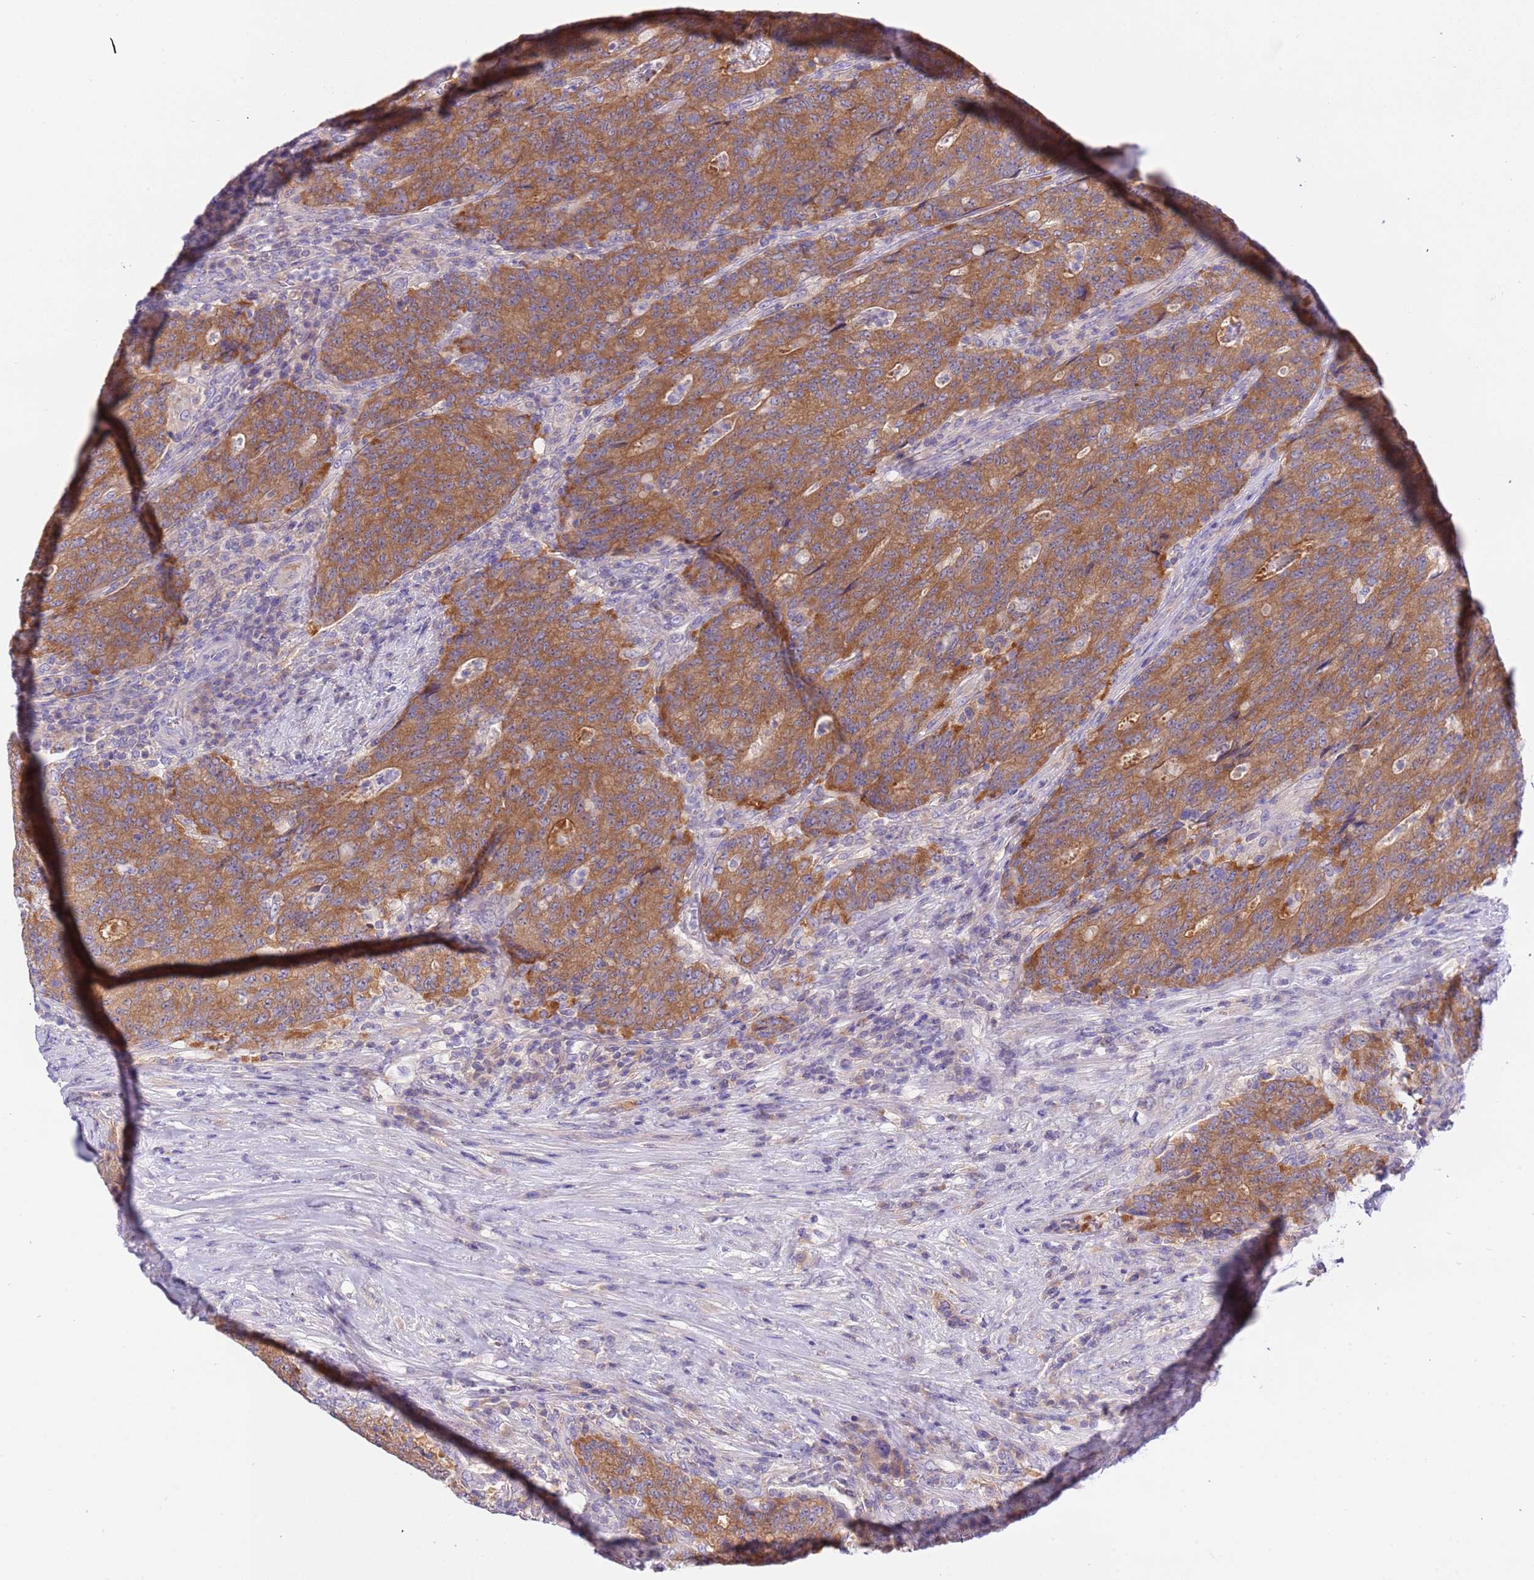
{"staining": {"intensity": "moderate", "quantity": ">75%", "location": "cytoplasmic/membranous"}, "tissue": "colorectal cancer", "cell_type": "Tumor cells", "image_type": "cancer", "snomed": [{"axis": "morphology", "description": "Adenocarcinoma, NOS"}, {"axis": "topography", "description": "Colon"}], "caption": "Moderate cytoplasmic/membranous protein positivity is appreciated in about >75% of tumor cells in adenocarcinoma (colorectal). (brown staining indicates protein expression, while blue staining denotes nuclei).", "gene": "STIP1", "patient": {"sex": "female", "age": 75}}